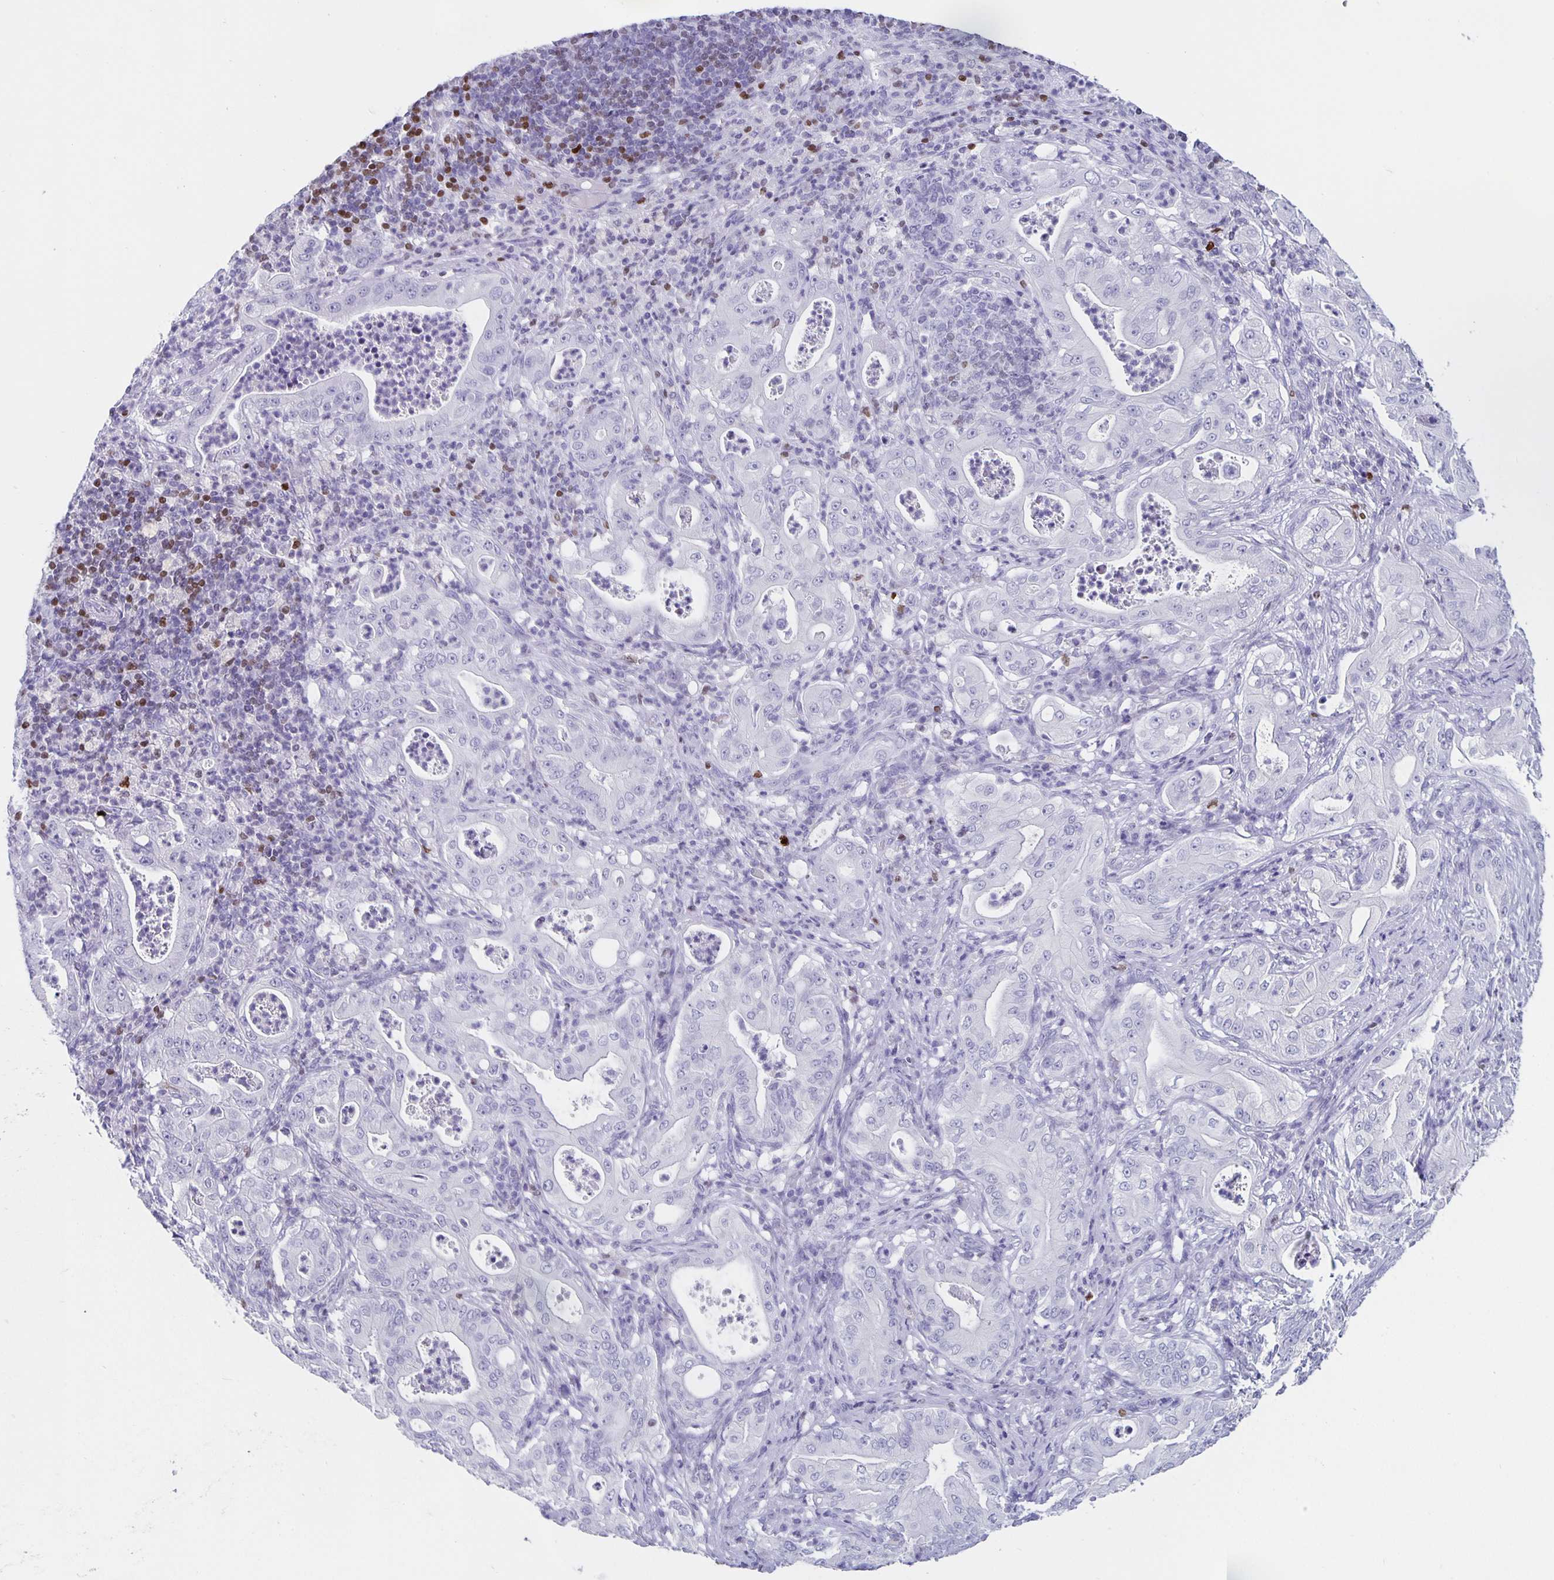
{"staining": {"intensity": "negative", "quantity": "none", "location": "none"}, "tissue": "pancreatic cancer", "cell_type": "Tumor cells", "image_type": "cancer", "snomed": [{"axis": "morphology", "description": "Adenocarcinoma, NOS"}, {"axis": "topography", "description": "Pancreas"}], "caption": "High magnification brightfield microscopy of pancreatic cancer stained with DAB (3,3'-diaminobenzidine) (brown) and counterstained with hematoxylin (blue): tumor cells show no significant expression.", "gene": "SATB2", "patient": {"sex": "male", "age": 71}}